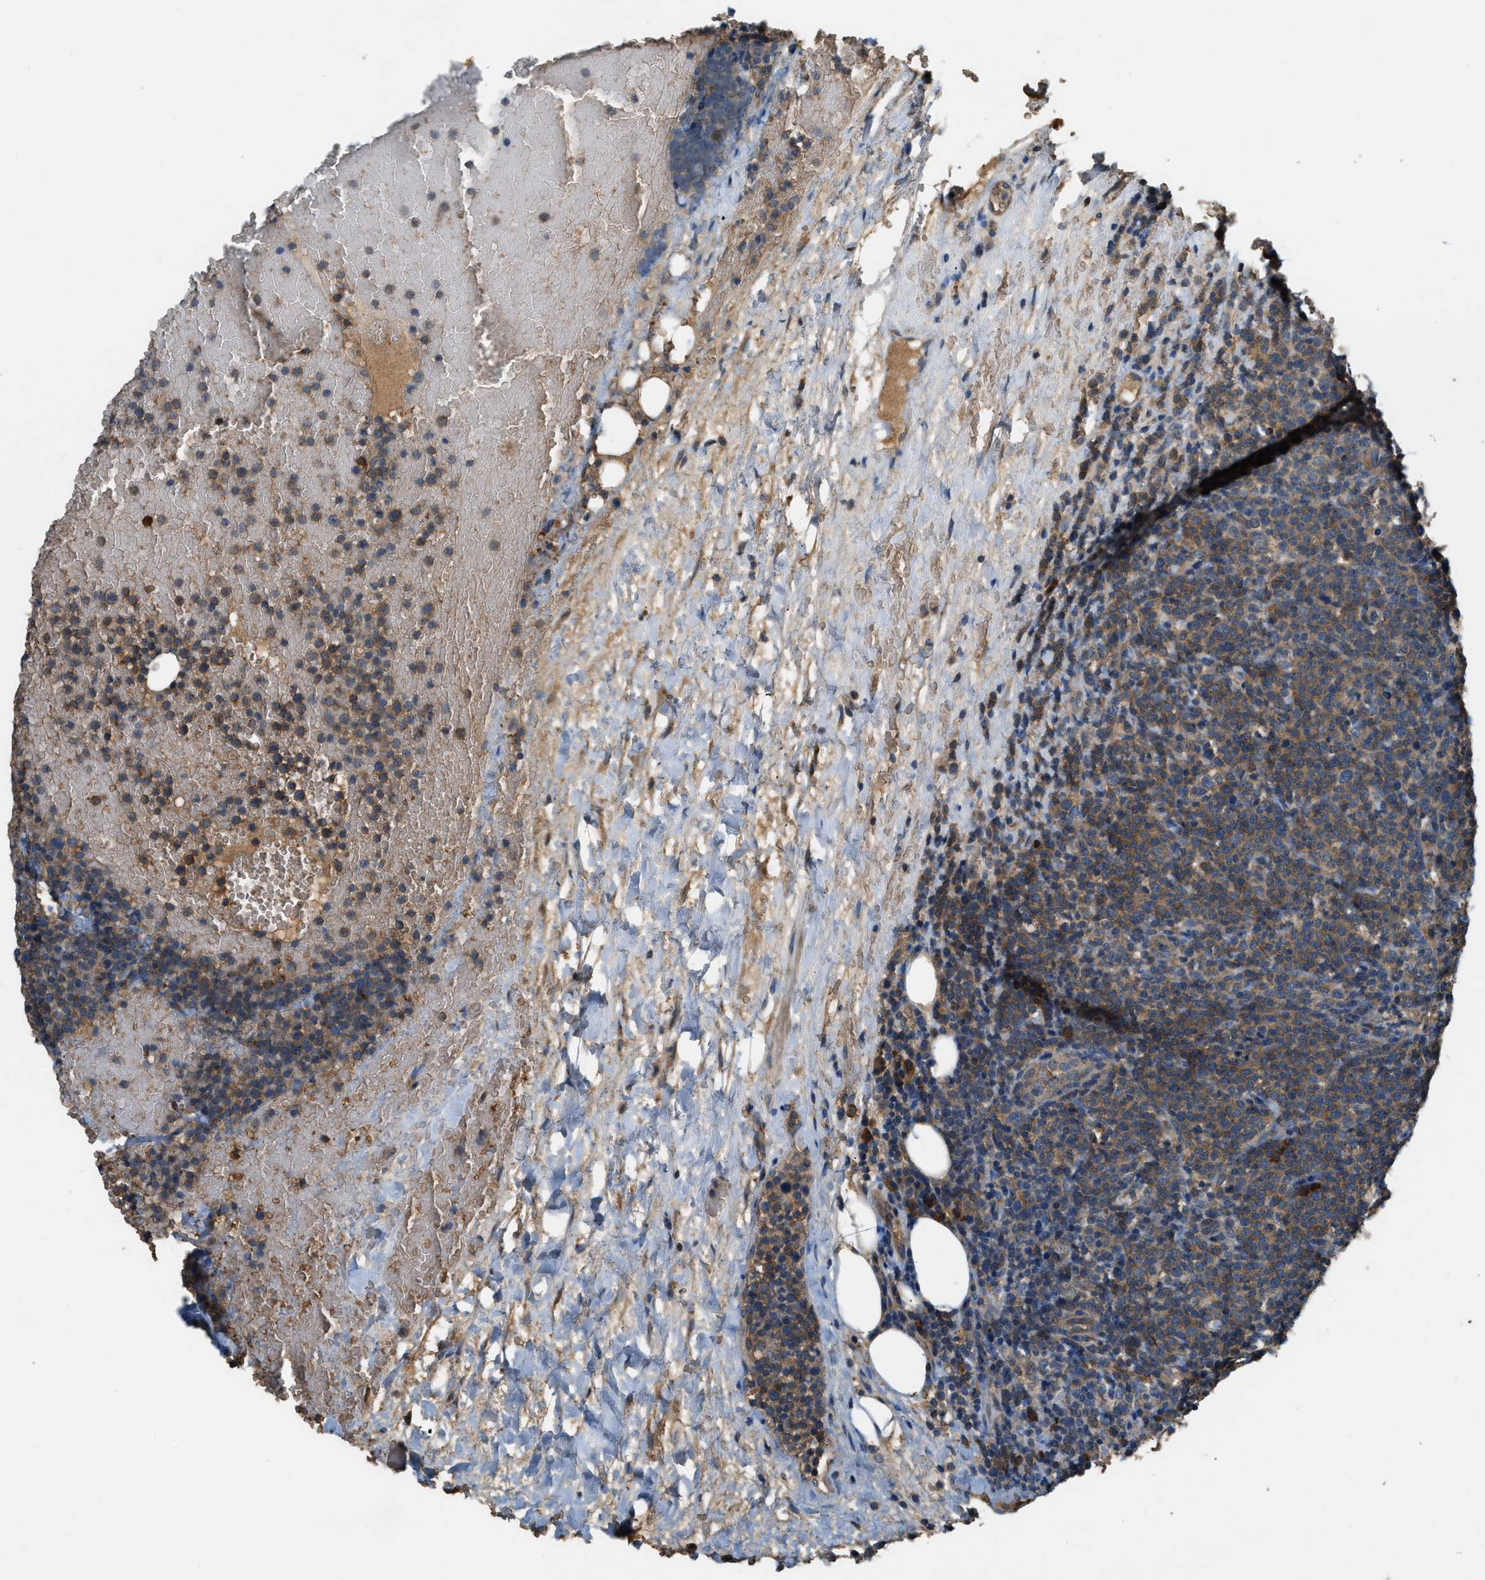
{"staining": {"intensity": "moderate", "quantity": ">75%", "location": "cytoplasmic/membranous"}, "tissue": "lymphoma", "cell_type": "Tumor cells", "image_type": "cancer", "snomed": [{"axis": "morphology", "description": "Malignant lymphoma, non-Hodgkin's type, High grade"}, {"axis": "topography", "description": "Lymph node"}], "caption": "High-power microscopy captured an IHC image of lymphoma, revealing moderate cytoplasmic/membranous positivity in approximately >75% of tumor cells. (DAB (3,3'-diaminobenzidine) IHC, brown staining for protein, blue staining for nuclei).", "gene": "CFLAR", "patient": {"sex": "male", "age": 61}}